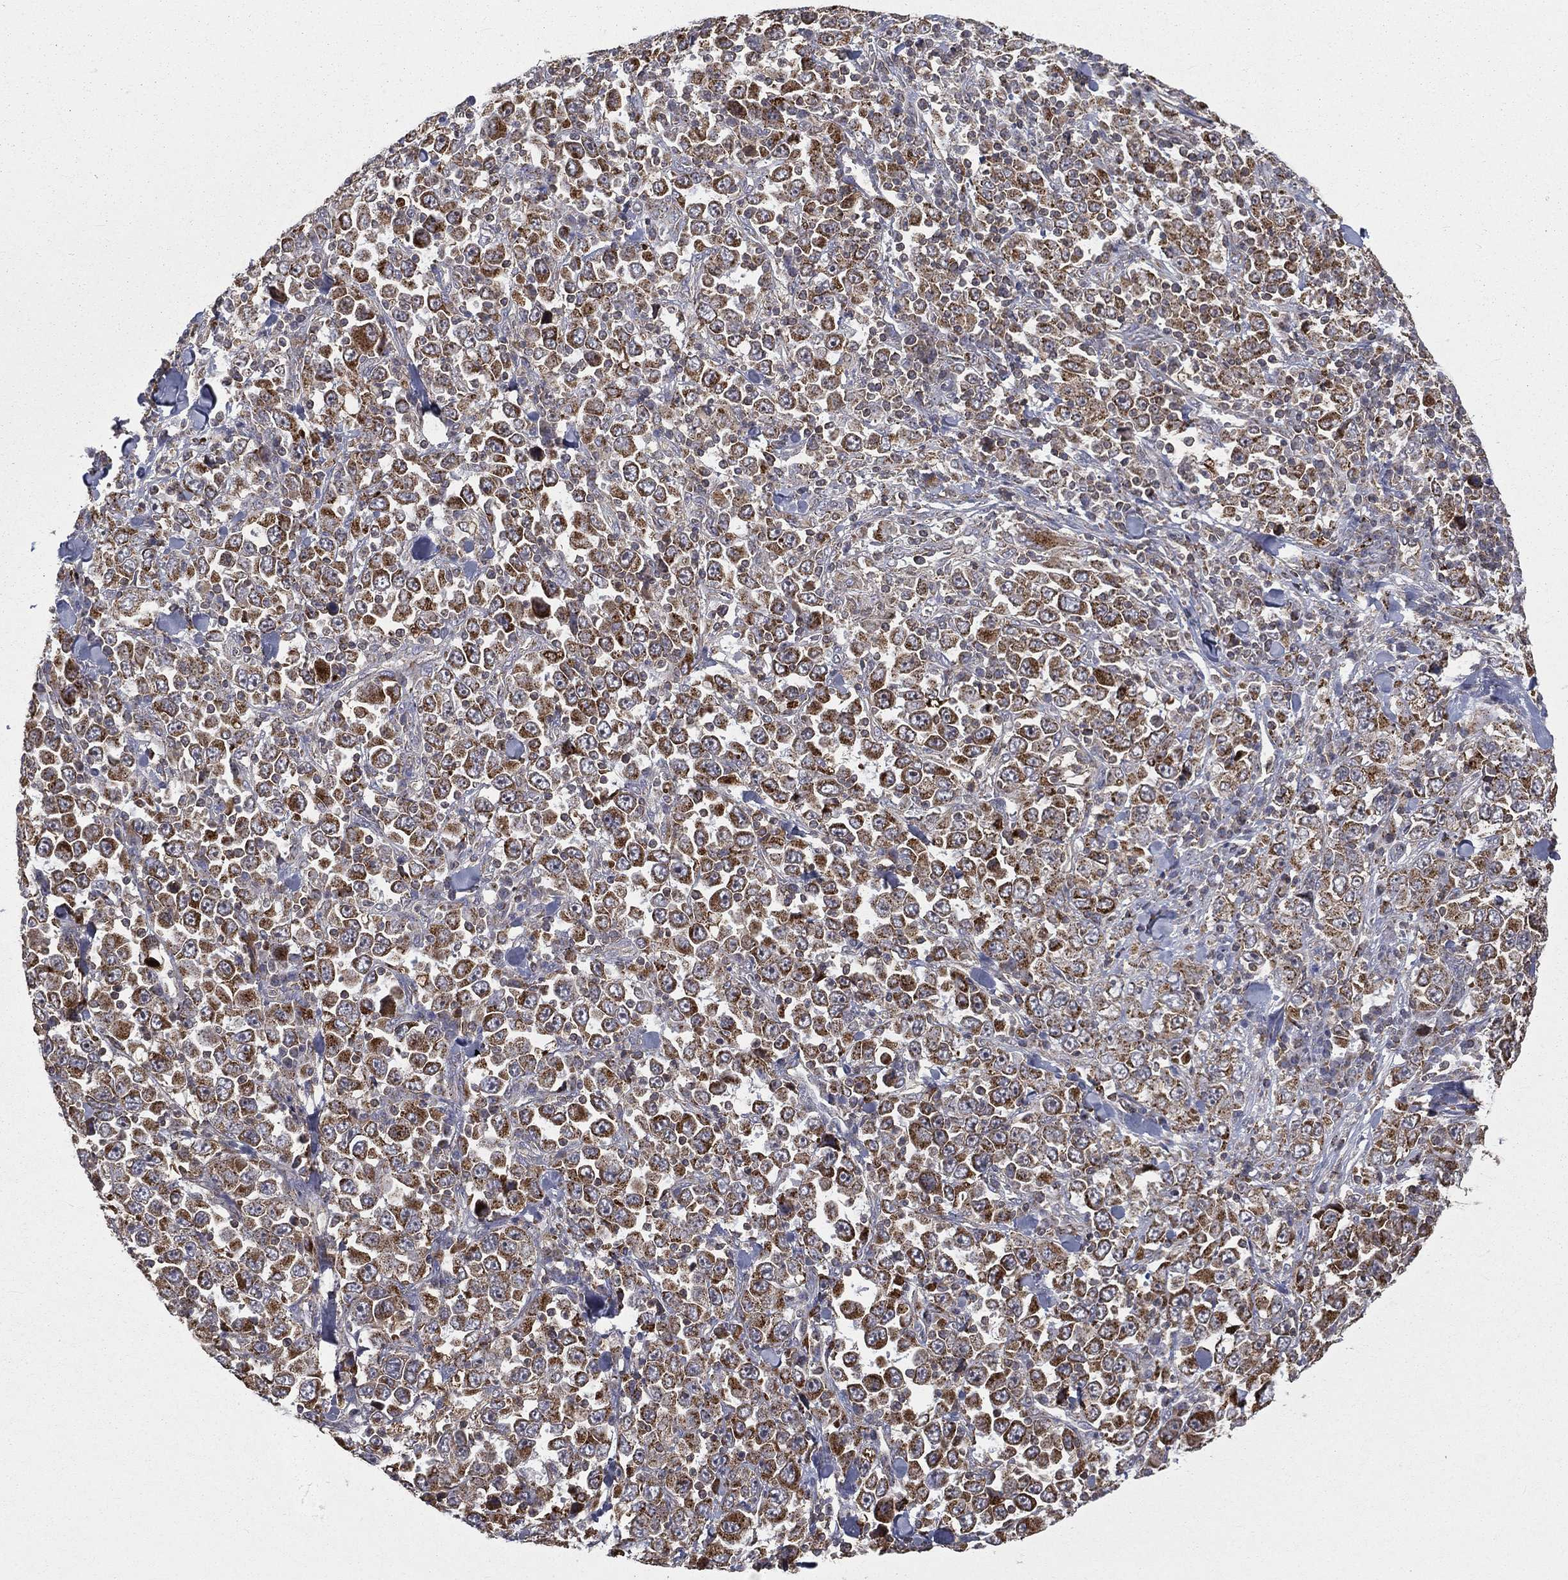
{"staining": {"intensity": "strong", "quantity": "25%-75%", "location": "cytoplasmic/membranous"}, "tissue": "stomach cancer", "cell_type": "Tumor cells", "image_type": "cancer", "snomed": [{"axis": "morphology", "description": "Normal tissue, NOS"}, {"axis": "morphology", "description": "Adenocarcinoma, NOS"}, {"axis": "topography", "description": "Stomach, upper"}, {"axis": "topography", "description": "Stomach"}], "caption": "Immunohistochemistry image of human stomach adenocarcinoma stained for a protein (brown), which demonstrates high levels of strong cytoplasmic/membranous positivity in about 25%-75% of tumor cells.", "gene": "RIN3", "patient": {"sex": "male", "age": 59}}